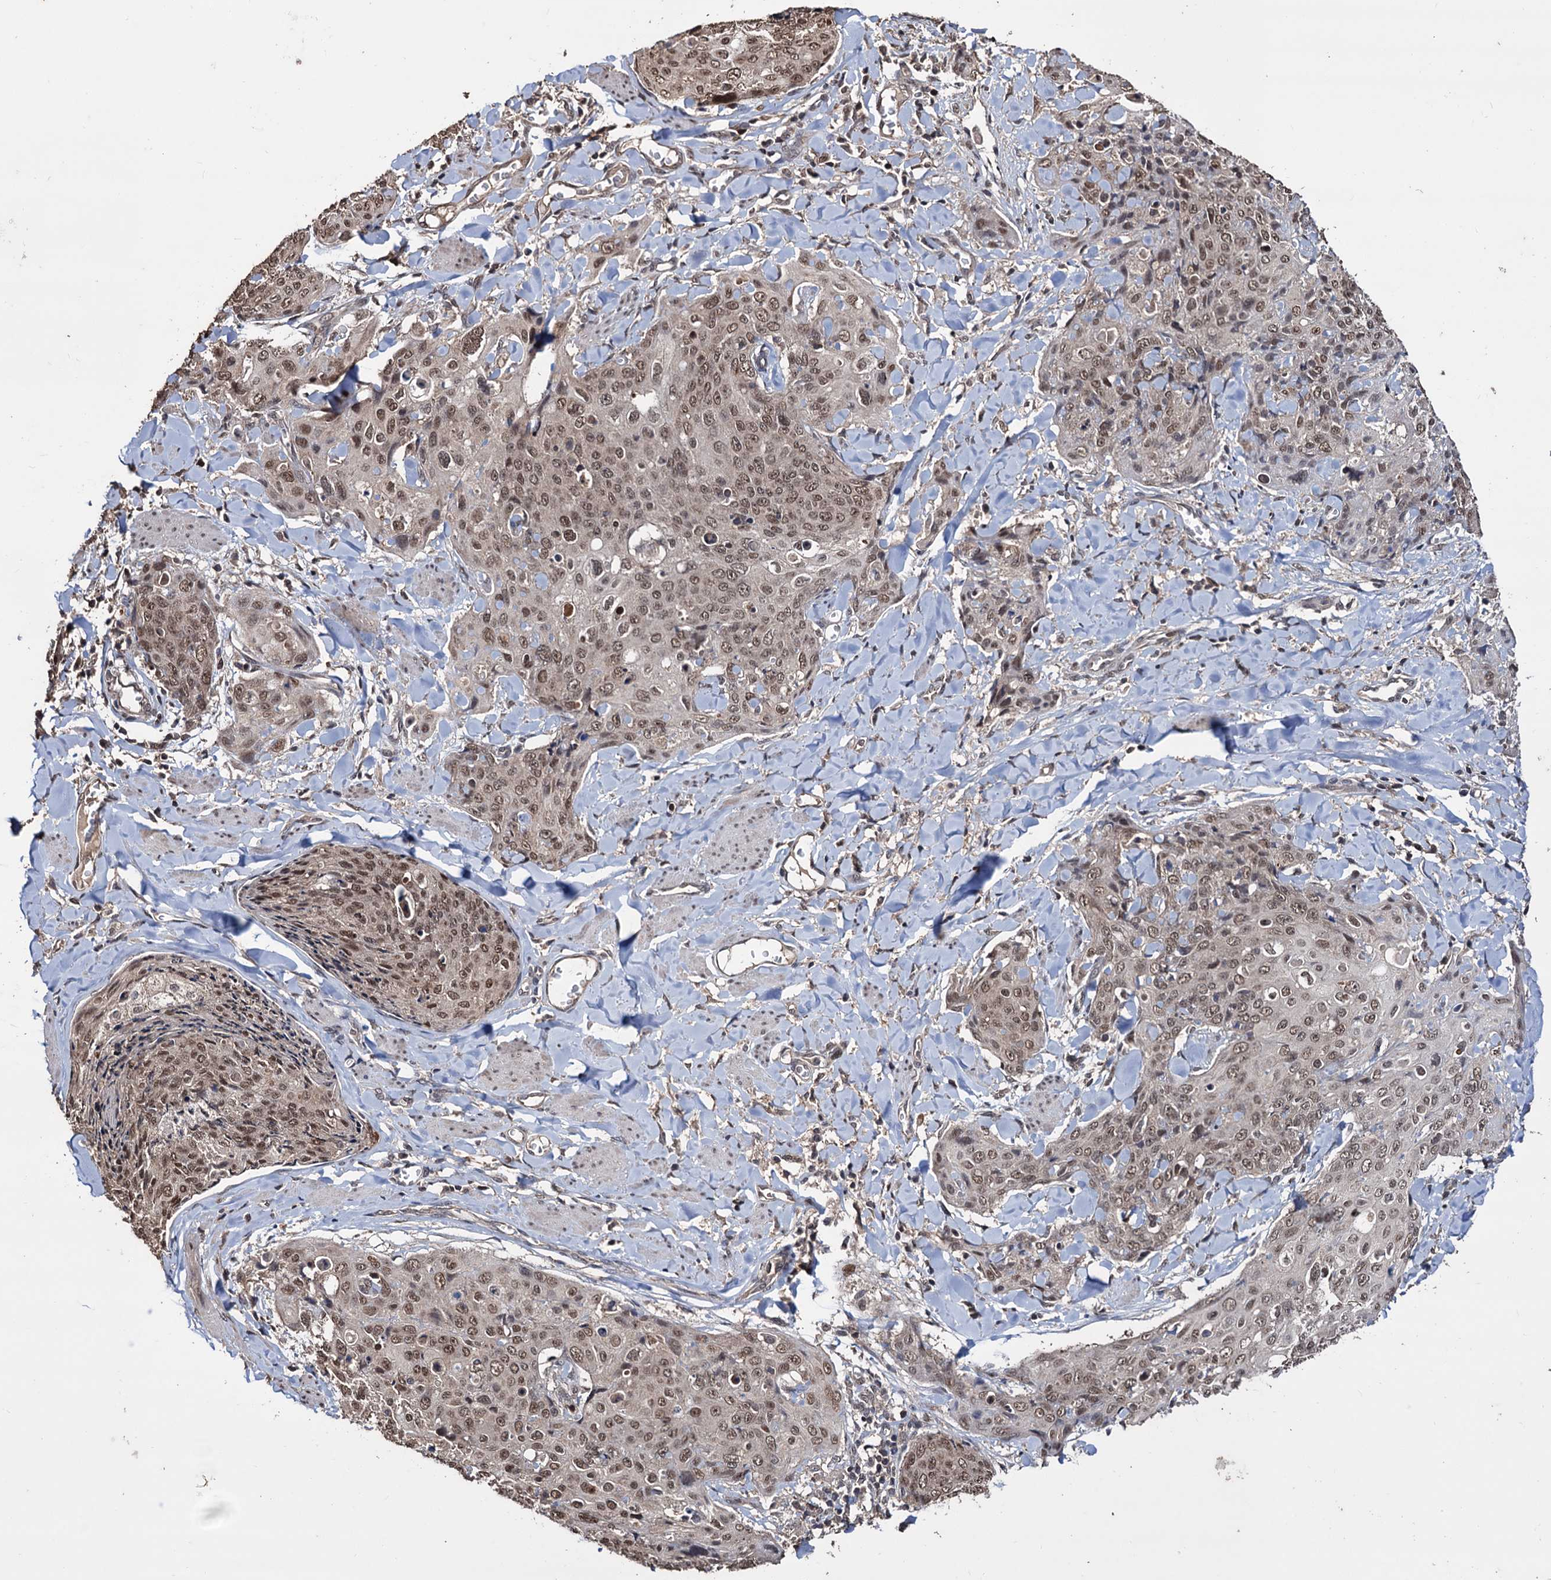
{"staining": {"intensity": "moderate", "quantity": ">75%", "location": "nuclear"}, "tissue": "skin cancer", "cell_type": "Tumor cells", "image_type": "cancer", "snomed": [{"axis": "morphology", "description": "Squamous cell carcinoma, NOS"}, {"axis": "topography", "description": "Skin"}, {"axis": "topography", "description": "Vulva"}], "caption": "Tumor cells display moderate nuclear expression in about >75% of cells in skin squamous cell carcinoma.", "gene": "KLF5", "patient": {"sex": "female", "age": 85}}